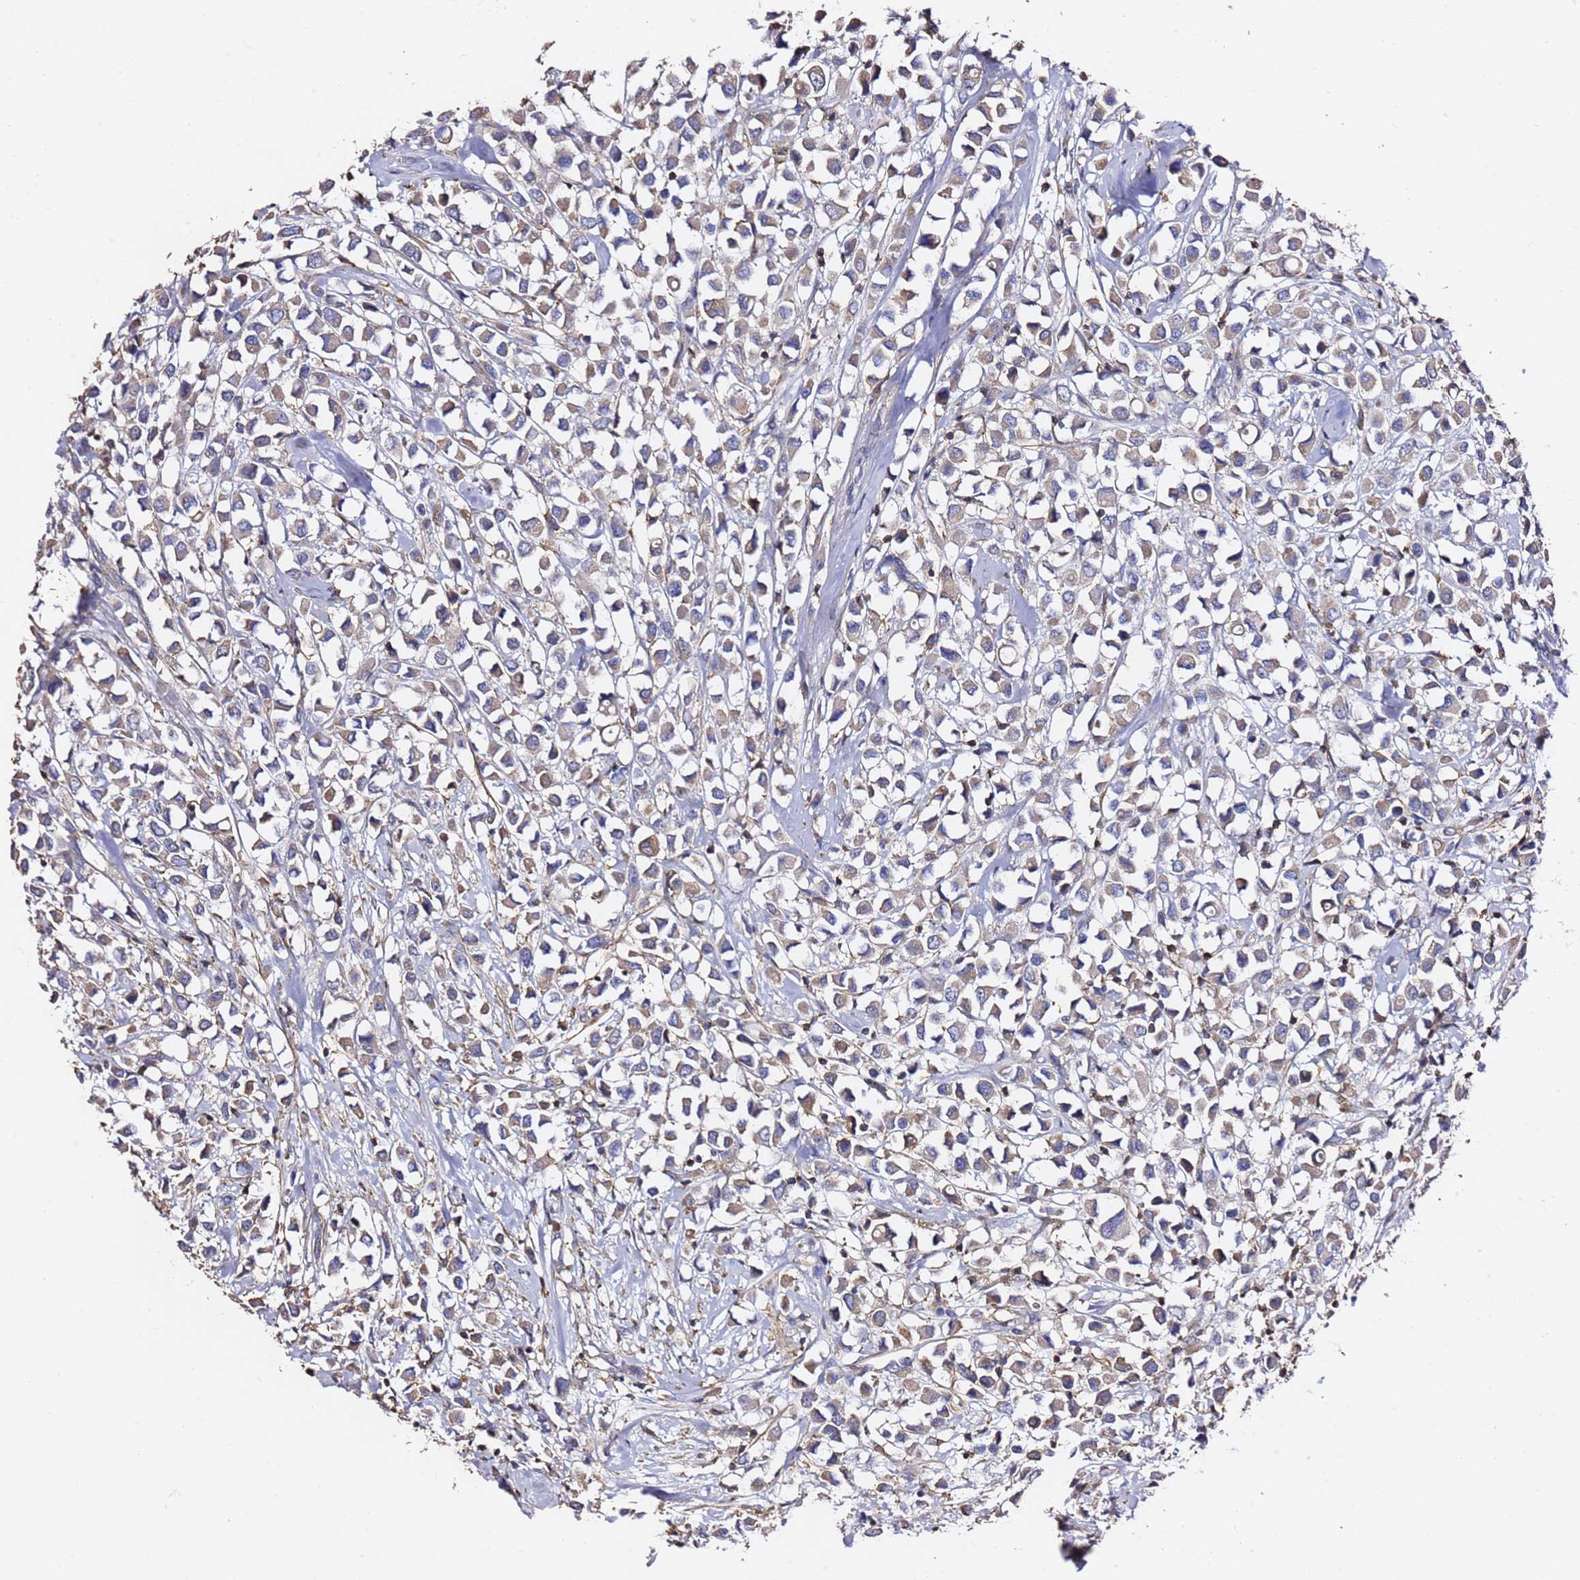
{"staining": {"intensity": "weak", "quantity": ">75%", "location": "cytoplasmic/membranous"}, "tissue": "breast cancer", "cell_type": "Tumor cells", "image_type": "cancer", "snomed": [{"axis": "morphology", "description": "Duct carcinoma"}, {"axis": "topography", "description": "Breast"}], "caption": "Tumor cells reveal low levels of weak cytoplasmic/membranous staining in about >75% of cells in human breast cancer.", "gene": "ZFP36L2", "patient": {"sex": "female", "age": 61}}